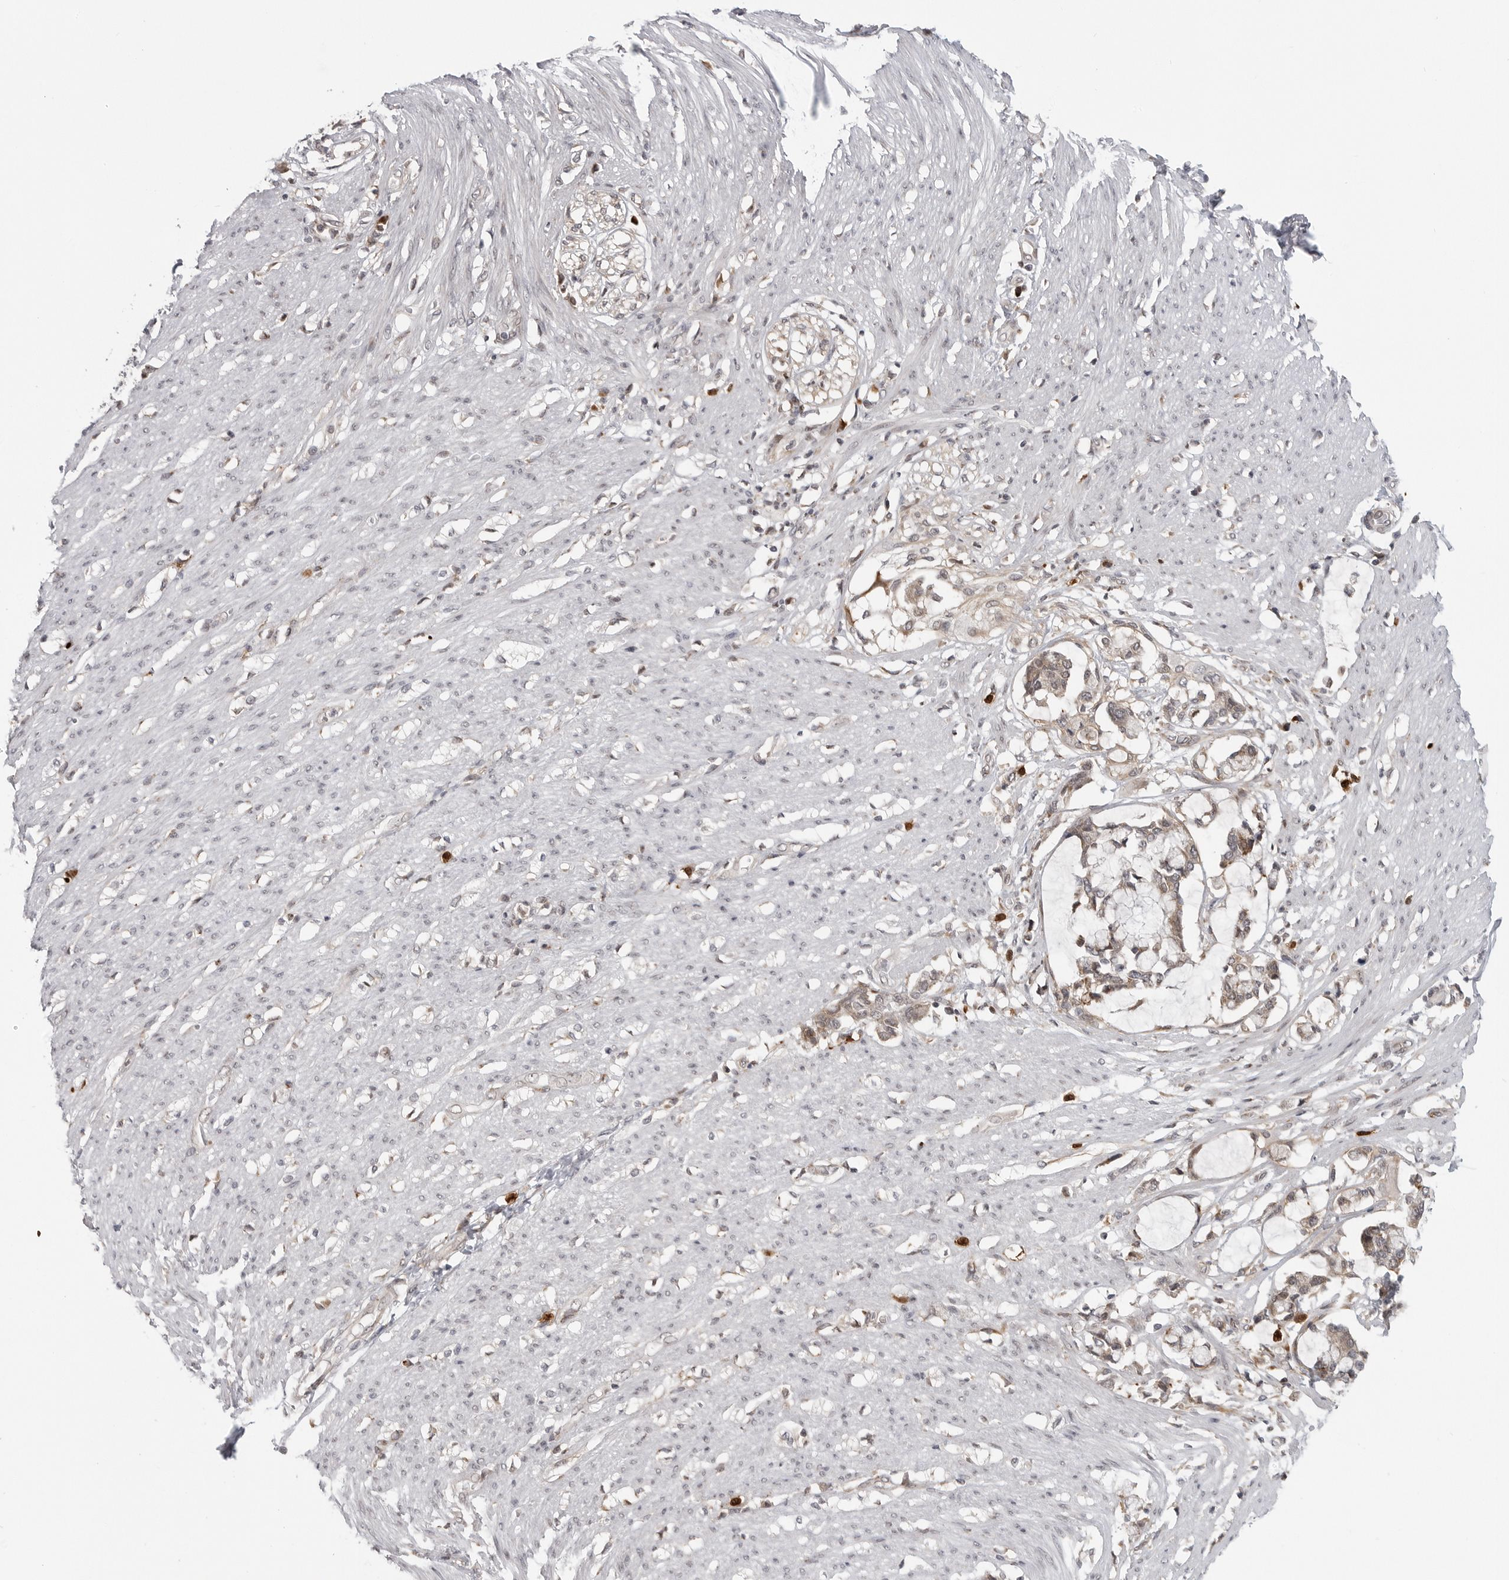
{"staining": {"intensity": "weak", "quantity": "<25%", "location": "nuclear"}, "tissue": "smooth muscle", "cell_type": "Smooth muscle cells", "image_type": "normal", "snomed": [{"axis": "morphology", "description": "Normal tissue, NOS"}, {"axis": "morphology", "description": "Adenocarcinoma, NOS"}, {"axis": "topography", "description": "Colon"}, {"axis": "topography", "description": "Peripheral nerve tissue"}], "caption": "Immunohistochemistry photomicrograph of unremarkable smooth muscle: human smooth muscle stained with DAB reveals no significant protein positivity in smooth muscle cells.", "gene": "CEP295NL", "patient": {"sex": "male", "age": 14}}